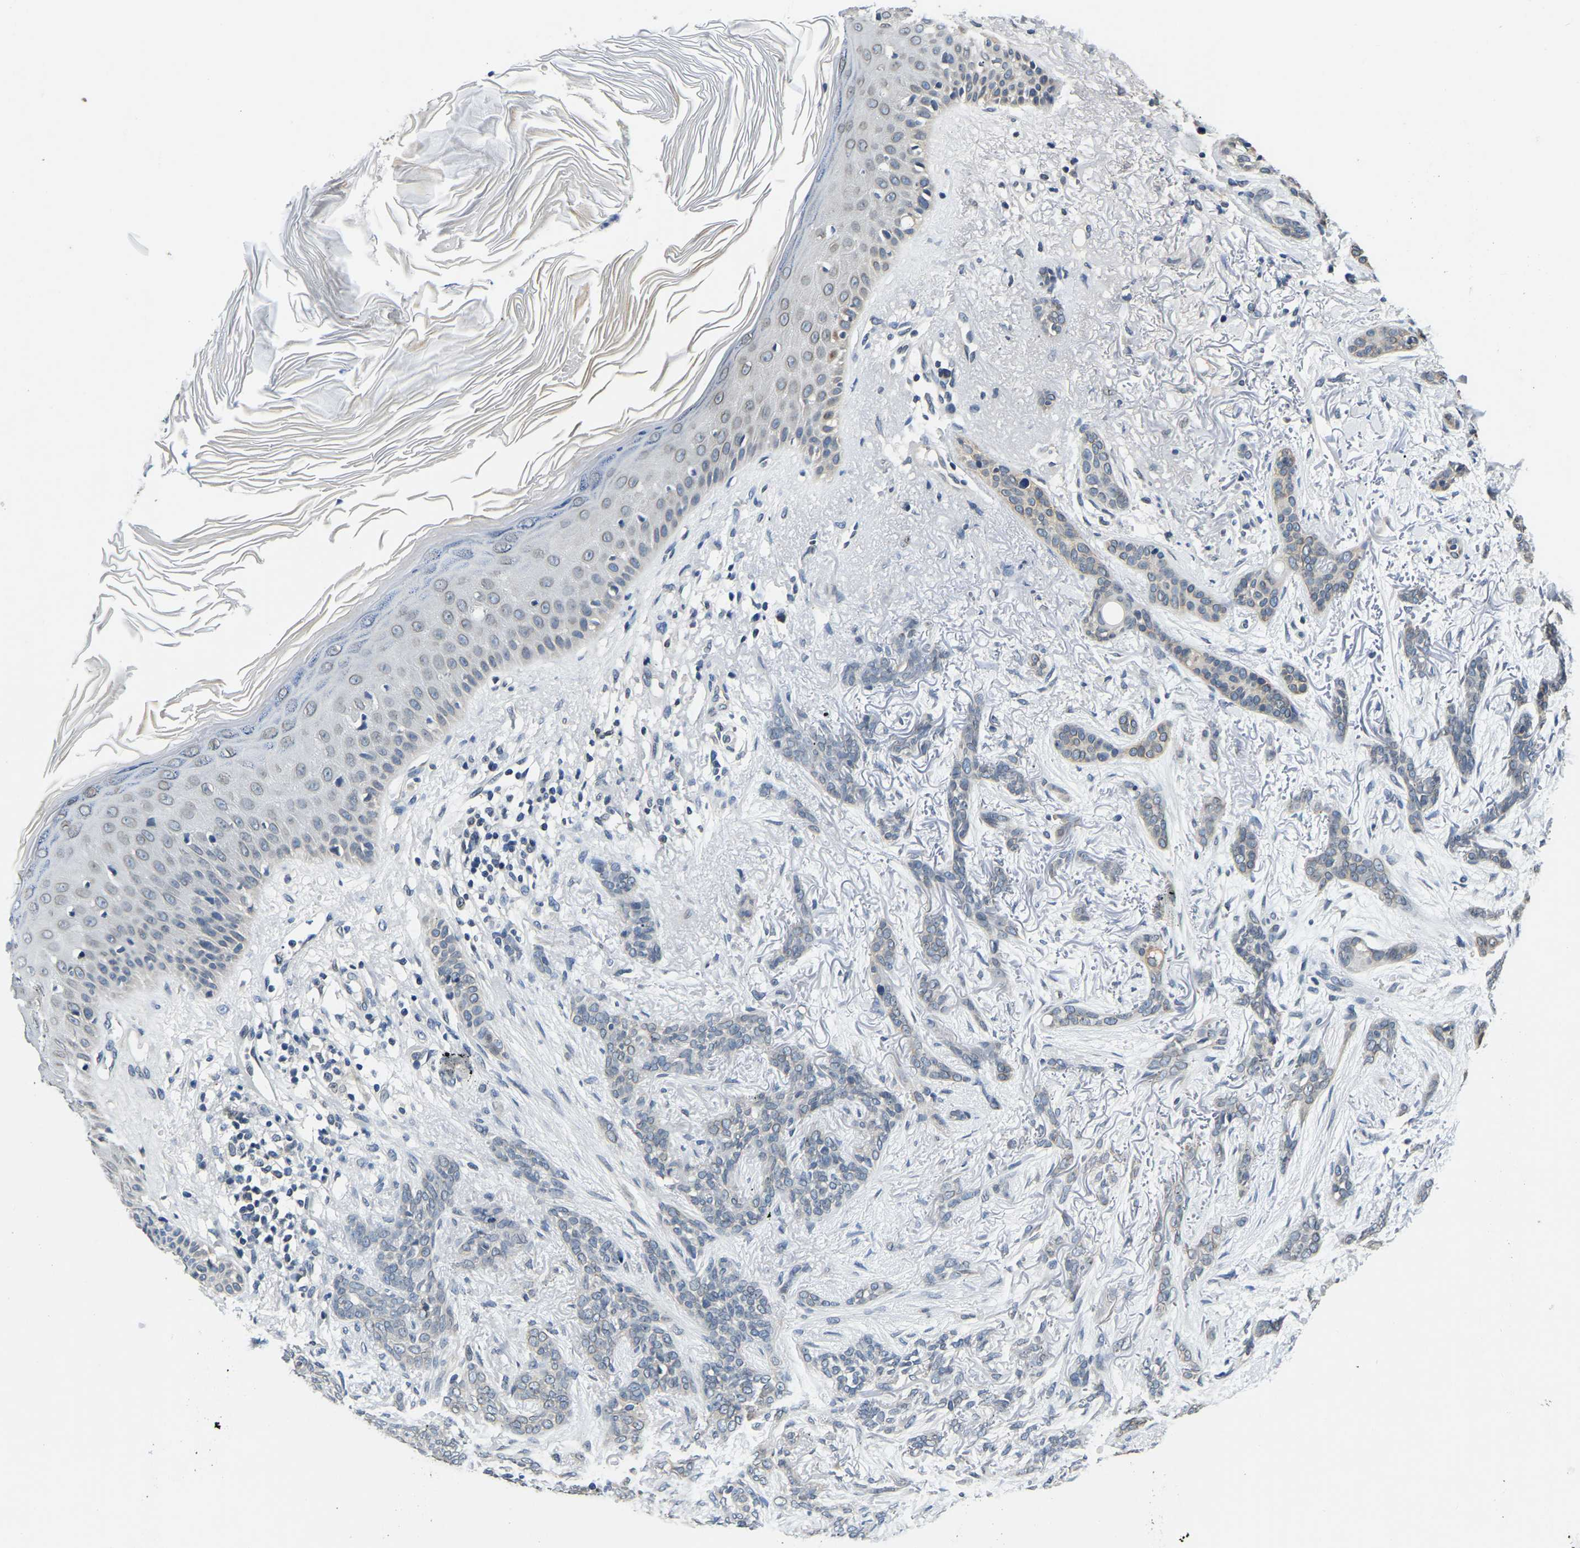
{"staining": {"intensity": "negative", "quantity": "none", "location": "none"}, "tissue": "skin cancer", "cell_type": "Tumor cells", "image_type": "cancer", "snomed": [{"axis": "morphology", "description": "Basal cell carcinoma"}, {"axis": "morphology", "description": "Adnexal tumor, benign"}, {"axis": "topography", "description": "Skin"}], "caption": "DAB (3,3'-diaminobenzidine) immunohistochemical staining of basal cell carcinoma (skin) displays no significant staining in tumor cells. (DAB (3,3'-diaminobenzidine) immunohistochemistry (IHC), high magnification).", "gene": "RANBP2", "patient": {"sex": "female", "age": 42}}